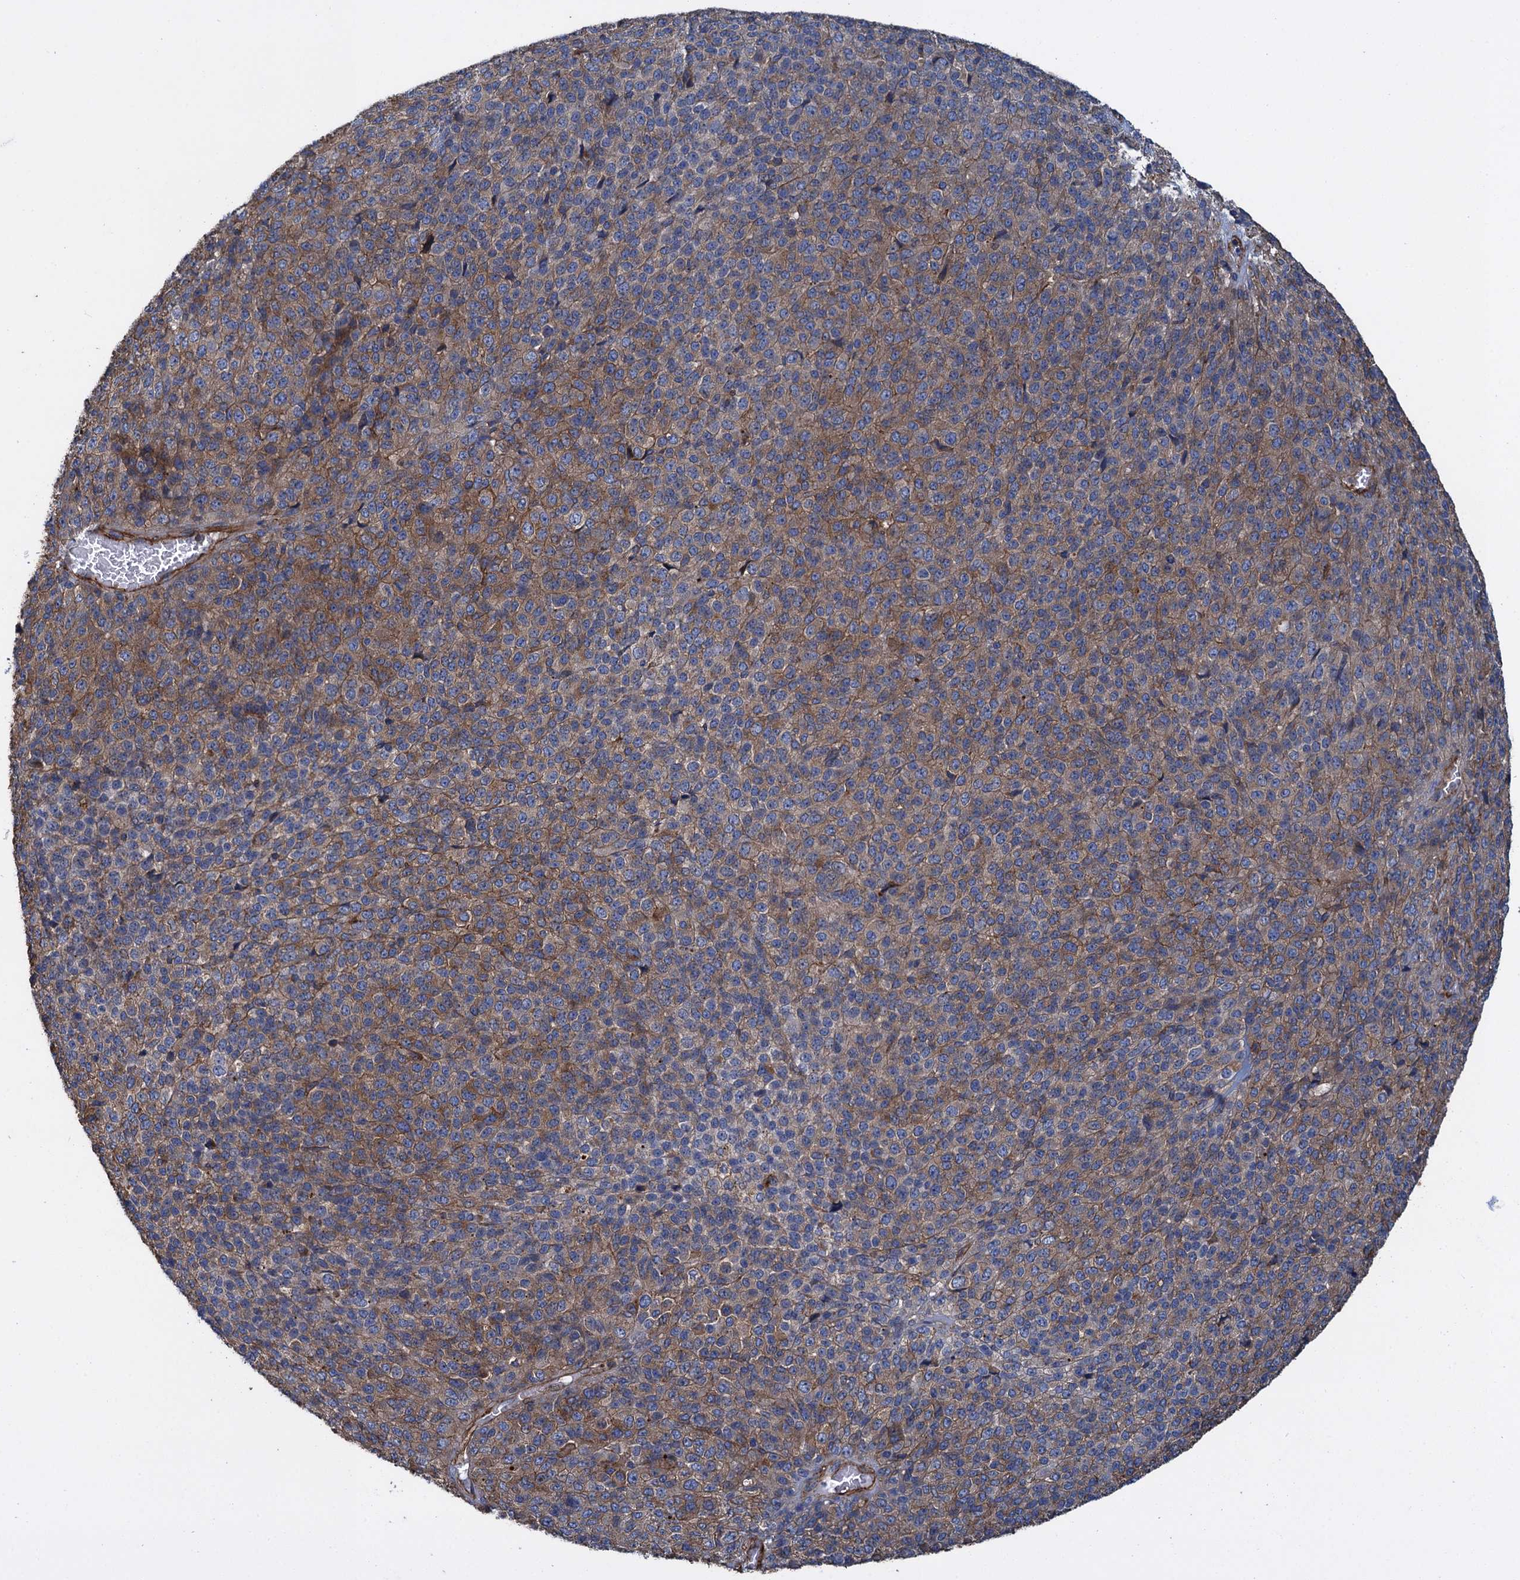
{"staining": {"intensity": "moderate", "quantity": "25%-75%", "location": "cytoplasmic/membranous"}, "tissue": "melanoma", "cell_type": "Tumor cells", "image_type": "cancer", "snomed": [{"axis": "morphology", "description": "Malignant melanoma, Metastatic site"}, {"axis": "topography", "description": "Brain"}], "caption": "Immunohistochemical staining of human melanoma demonstrates medium levels of moderate cytoplasmic/membranous protein expression in about 25%-75% of tumor cells. (Brightfield microscopy of DAB IHC at high magnification).", "gene": "PROSER2", "patient": {"sex": "female", "age": 56}}